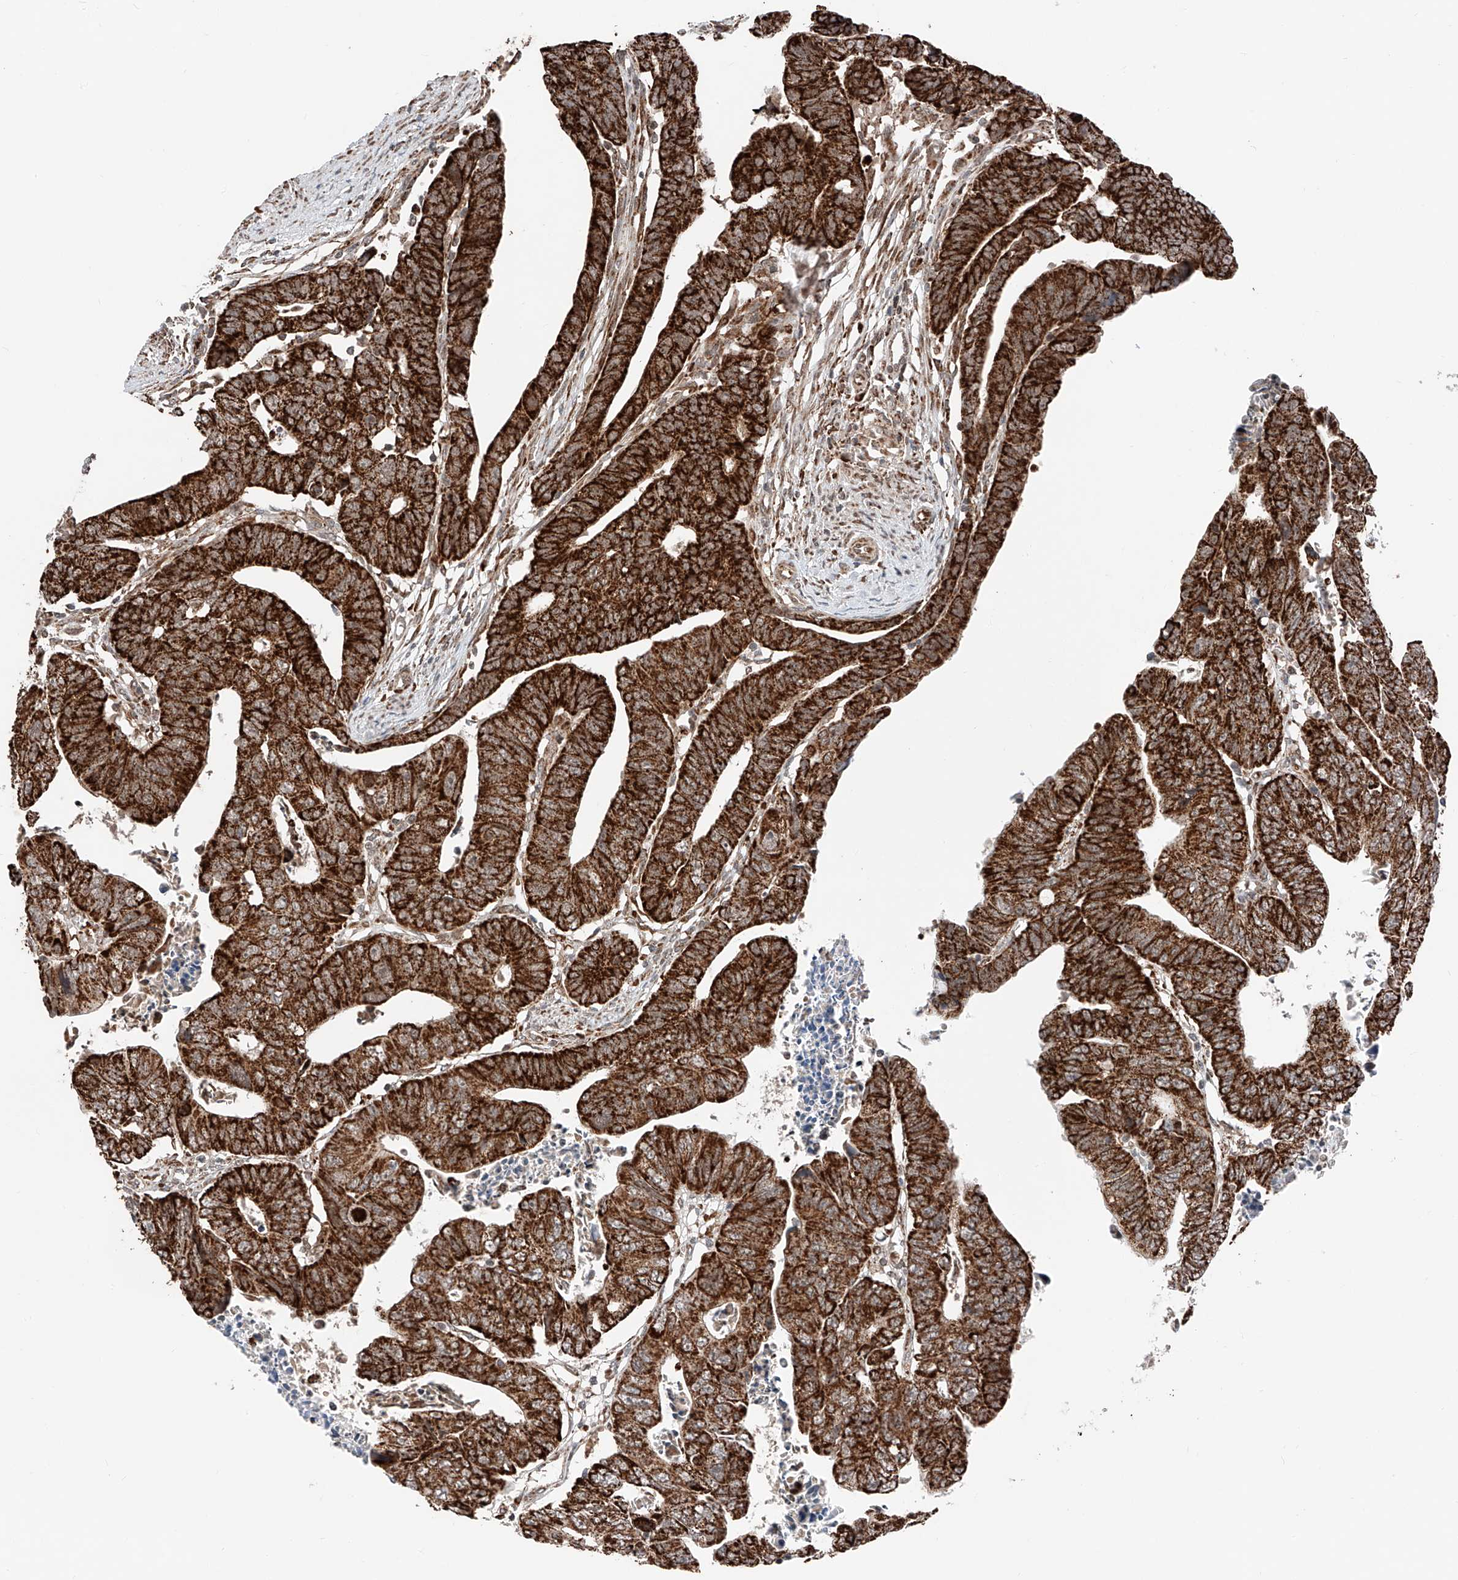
{"staining": {"intensity": "strong", "quantity": ">75%", "location": "cytoplasmic/membranous"}, "tissue": "colorectal cancer", "cell_type": "Tumor cells", "image_type": "cancer", "snomed": [{"axis": "morphology", "description": "Adenocarcinoma, NOS"}, {"axis": "topography", "description": "Rectum"}], "caption": "Immunohistochemistry histopathology image of colorectal cancer stained for a protein (brown), which demonstrates high levels of strong cytoplasmic/membranous expression in about >75% of tumor cells.", "gene": "ZSCAN29", "patient": {"sex": "female", "age": 65}}